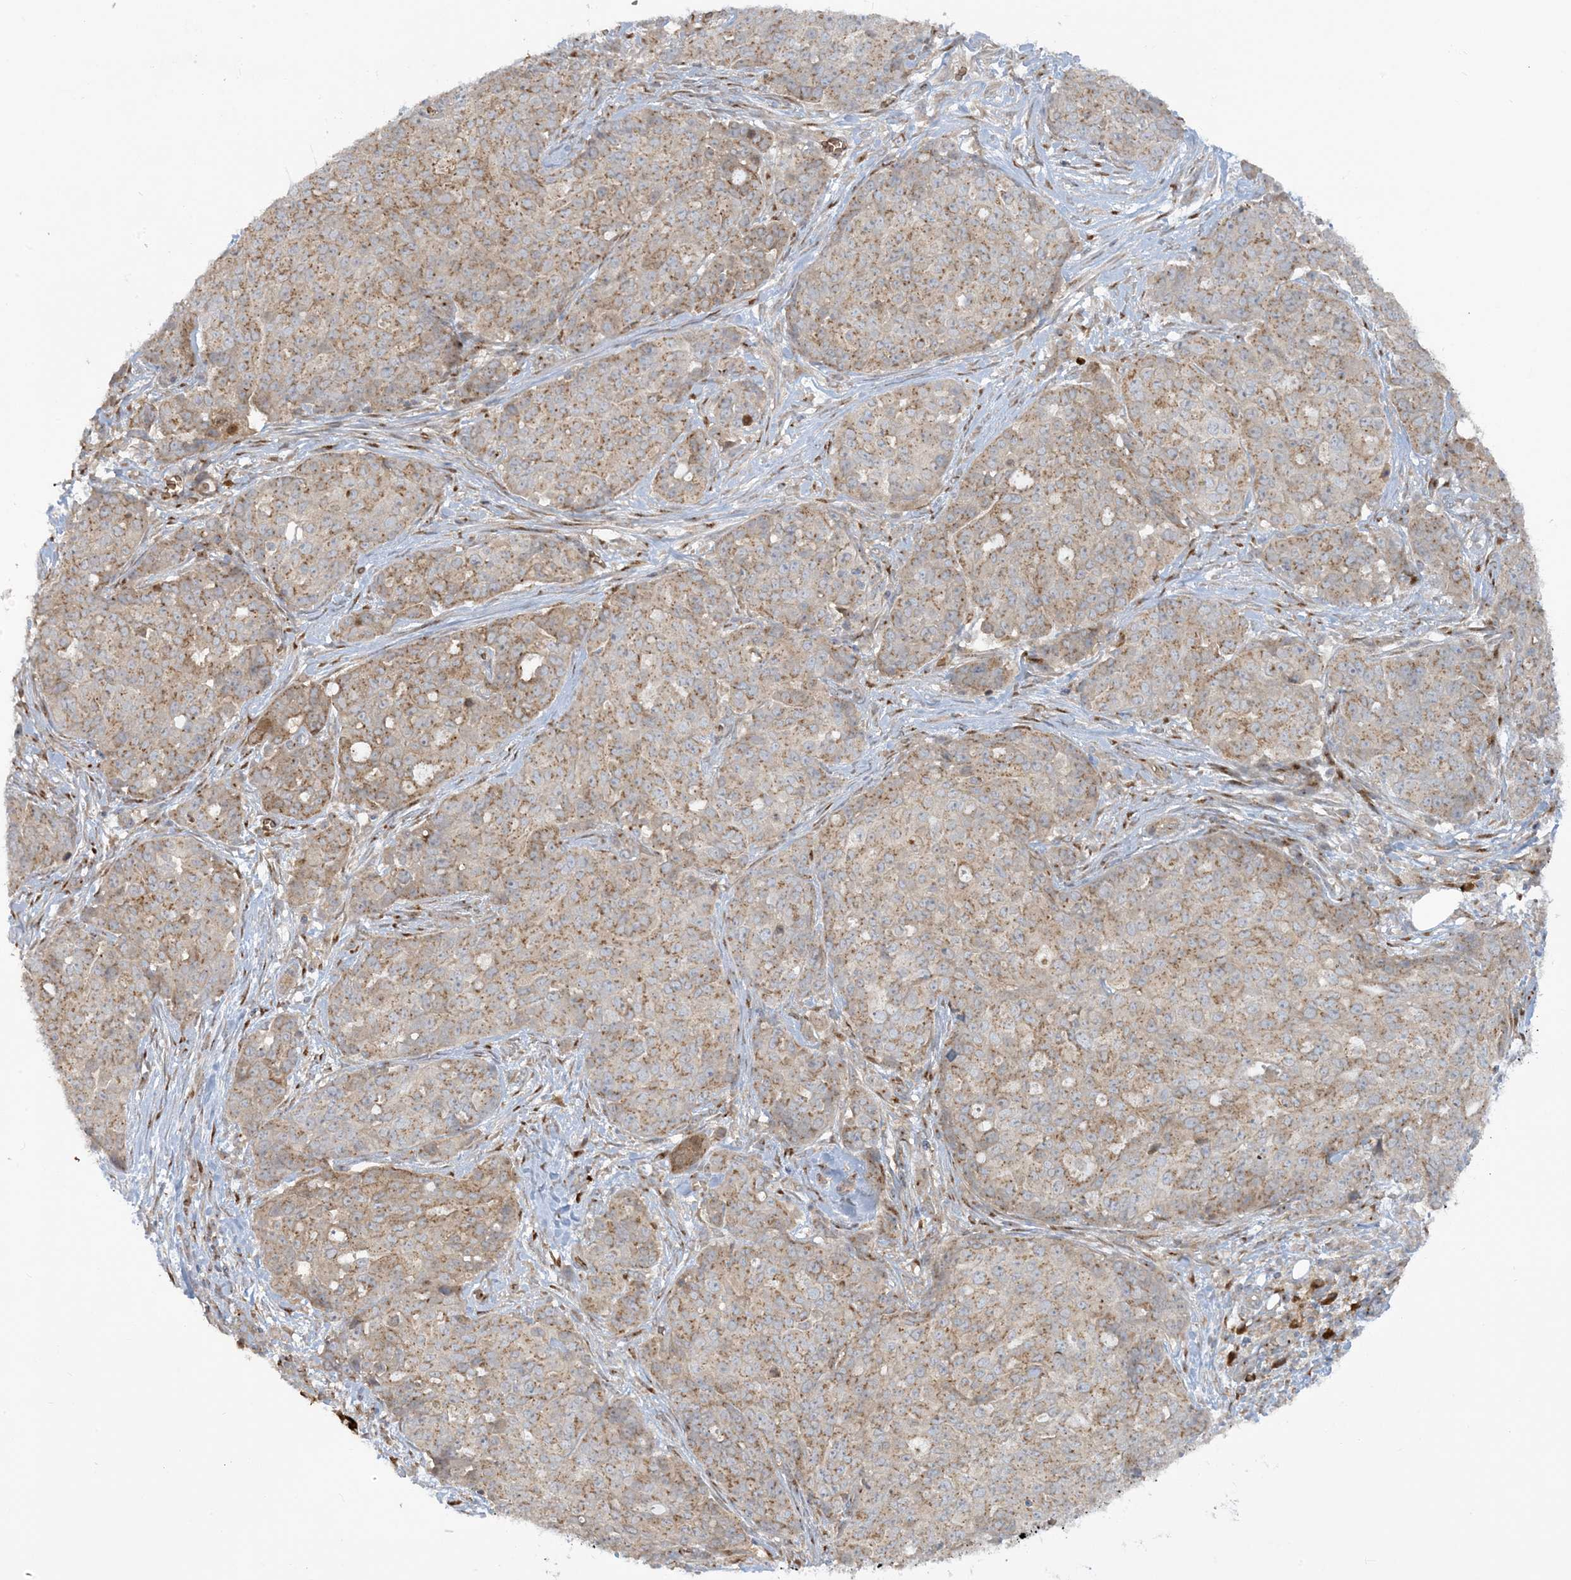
{"staining": {"intensity": "moderate", "quantity": ">75%", "location": "cytoplasmic/membranous"}, "tissue": "ovarian cancer", "cell_type": "Tumor cells", "image_type": "cancer", "snomed": [{"axis": "morphology", "description": "Cystadenocarcinoma, serous, NOS"}, {"axis": "topography", "description": "Soft tissue"}, {"axis": "topography", "description": "Ovary"}], "caption": "Tumor cells demonstrate medium levels of moderate cytoplasmic/membranous positivity in about >75% of cells in serous cystadenocarcinoma (ovarian).", "gene": "RPP40", "patient": {"sex": "female", "age": 57}}